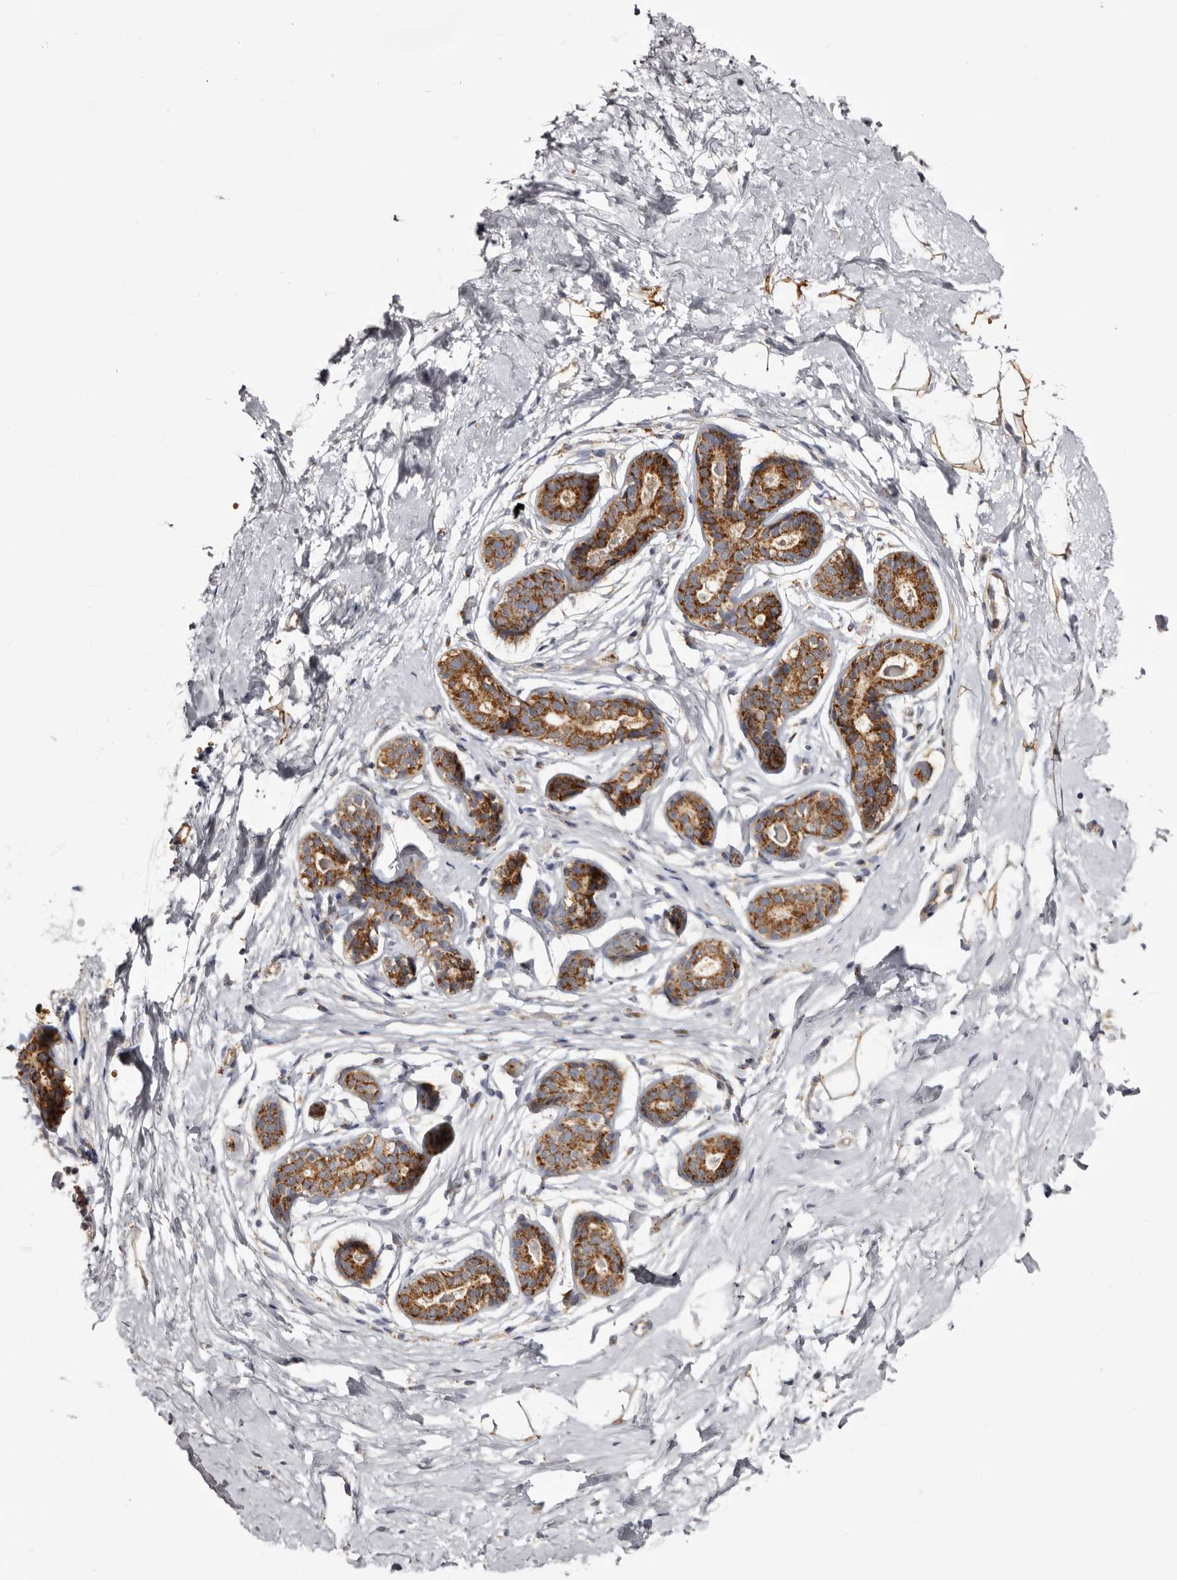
{"staining": {"intensity": "moderate", "quantity": ">75%", "location": "cytoplasmic/membranous"}, "tissue": "breast", "cell_type": "Adipocytes", "image_type": "normal", "snomed": [{"axis": "morphology", "description": "Normal tissue, NOS"}, {"axis": "morphology", "description": "Adenoma, NOS"}, {"axis": "topography", "description": "Breast"}], "caption": "High-power microscopy captured an immunohistochemistry (IHC) micrograph of unremarkable breast, revealing moderate cytoplasmic/membranous expression in about >75% of adipocytes. (Brightfield microscopy of DAB IHC at high magnification).", "gene": "MECR", "patient": {"sex": "female", "age": 23}}